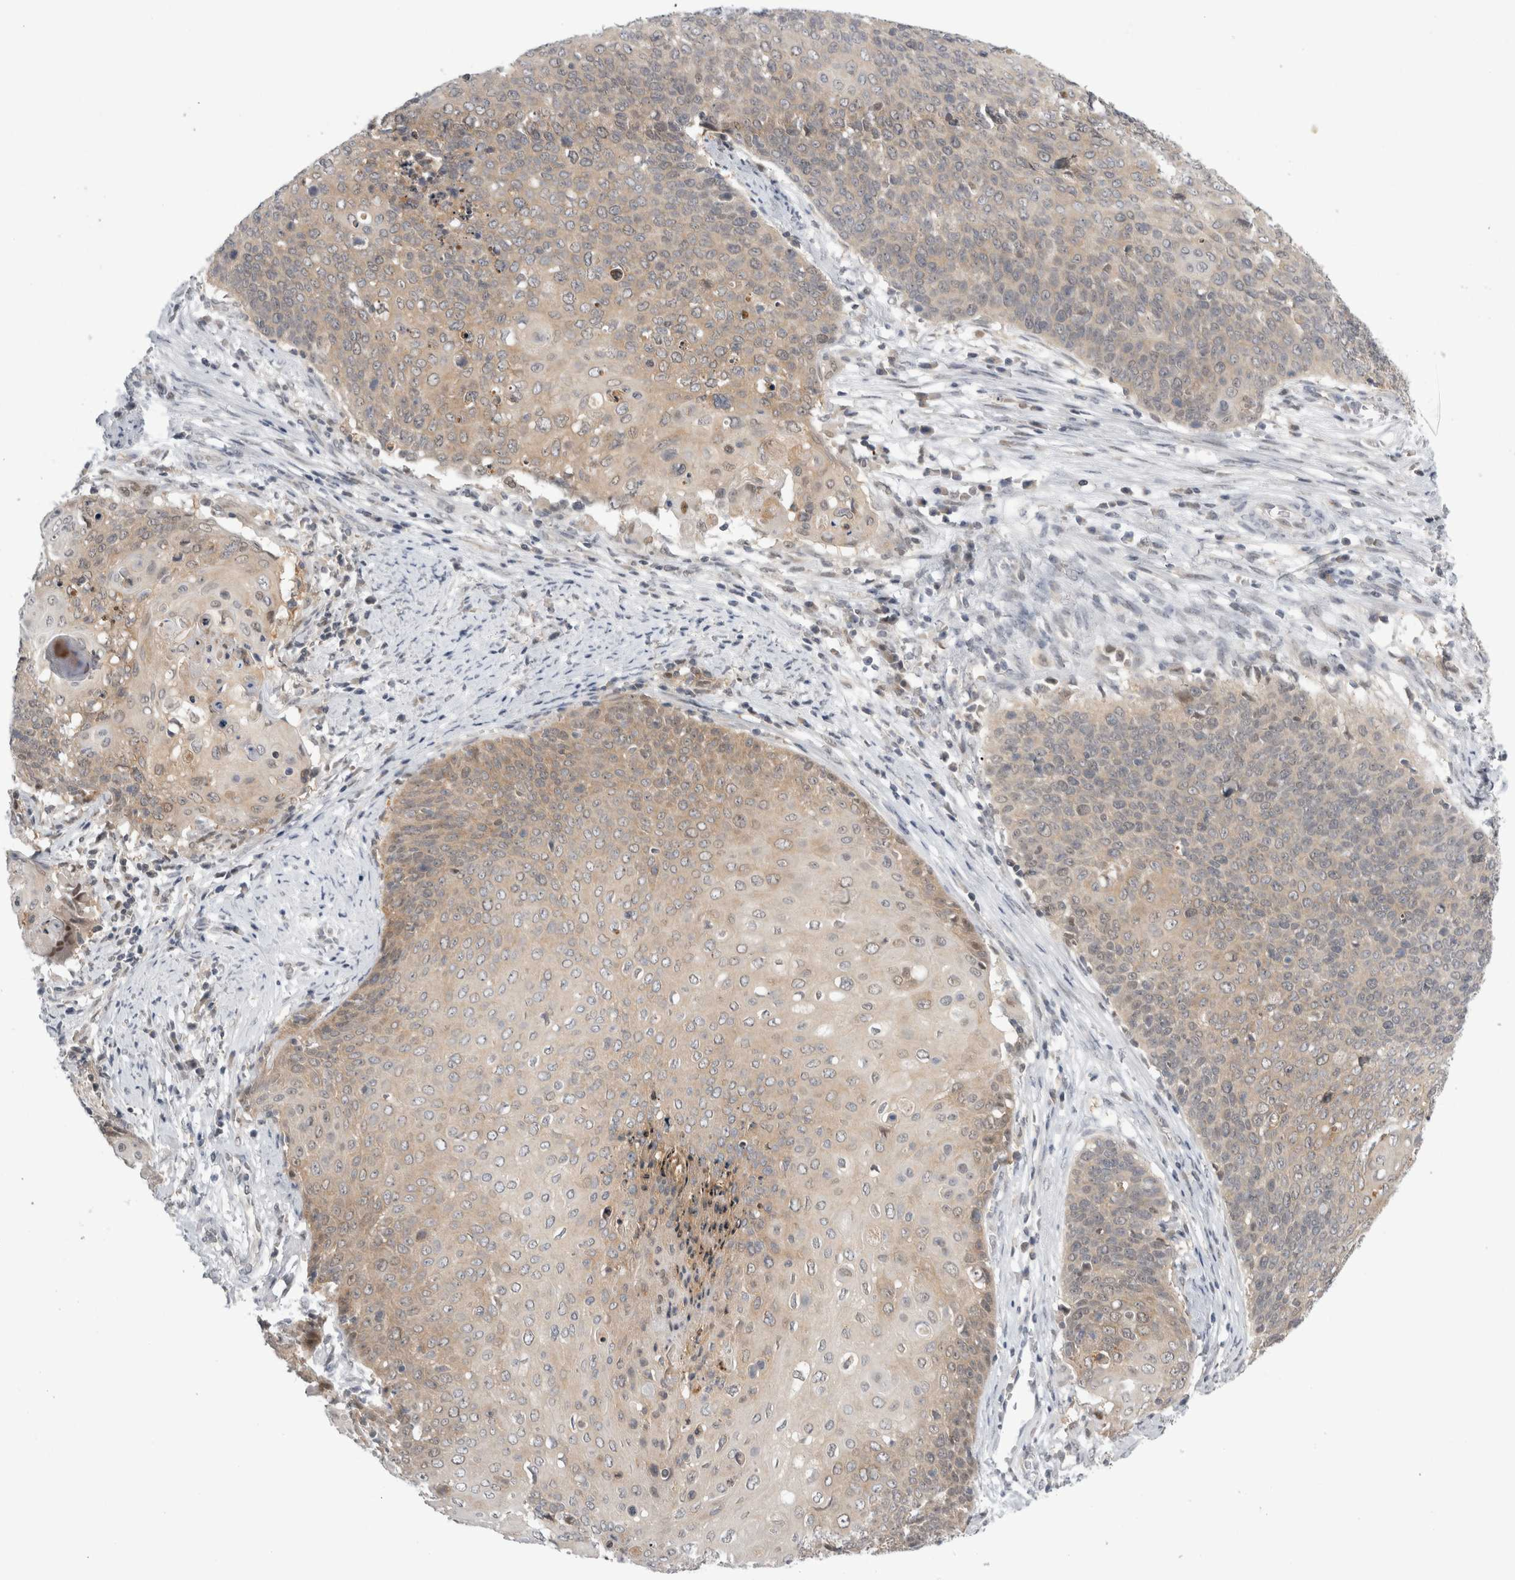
{"staining": {"intensity": "weak", "quantity": ">75%", "location": "cytoplasmic/membranous"}, "tissue": "cervical cancer", "cell_type": "Tumor cells", "image_type": "cancer", "snomed": [{"axis": "morphology", "description": "Squamous cell carcinoma, NOS"}, {"axis": "topography", "description": "Cervix"}], "caption": "A photomicrograph of human squamous cell carcinoma (cervical) stained for a protein reveals weak cytoplasmic/membranous brown staining in tumor cells. The staining was performed using DAB, with brown indicating positive protein expression. Nuclei are stained blue with hematoxylin.", "gene": "PSMB2", "patient": {"sex": "female", "age": 39}}